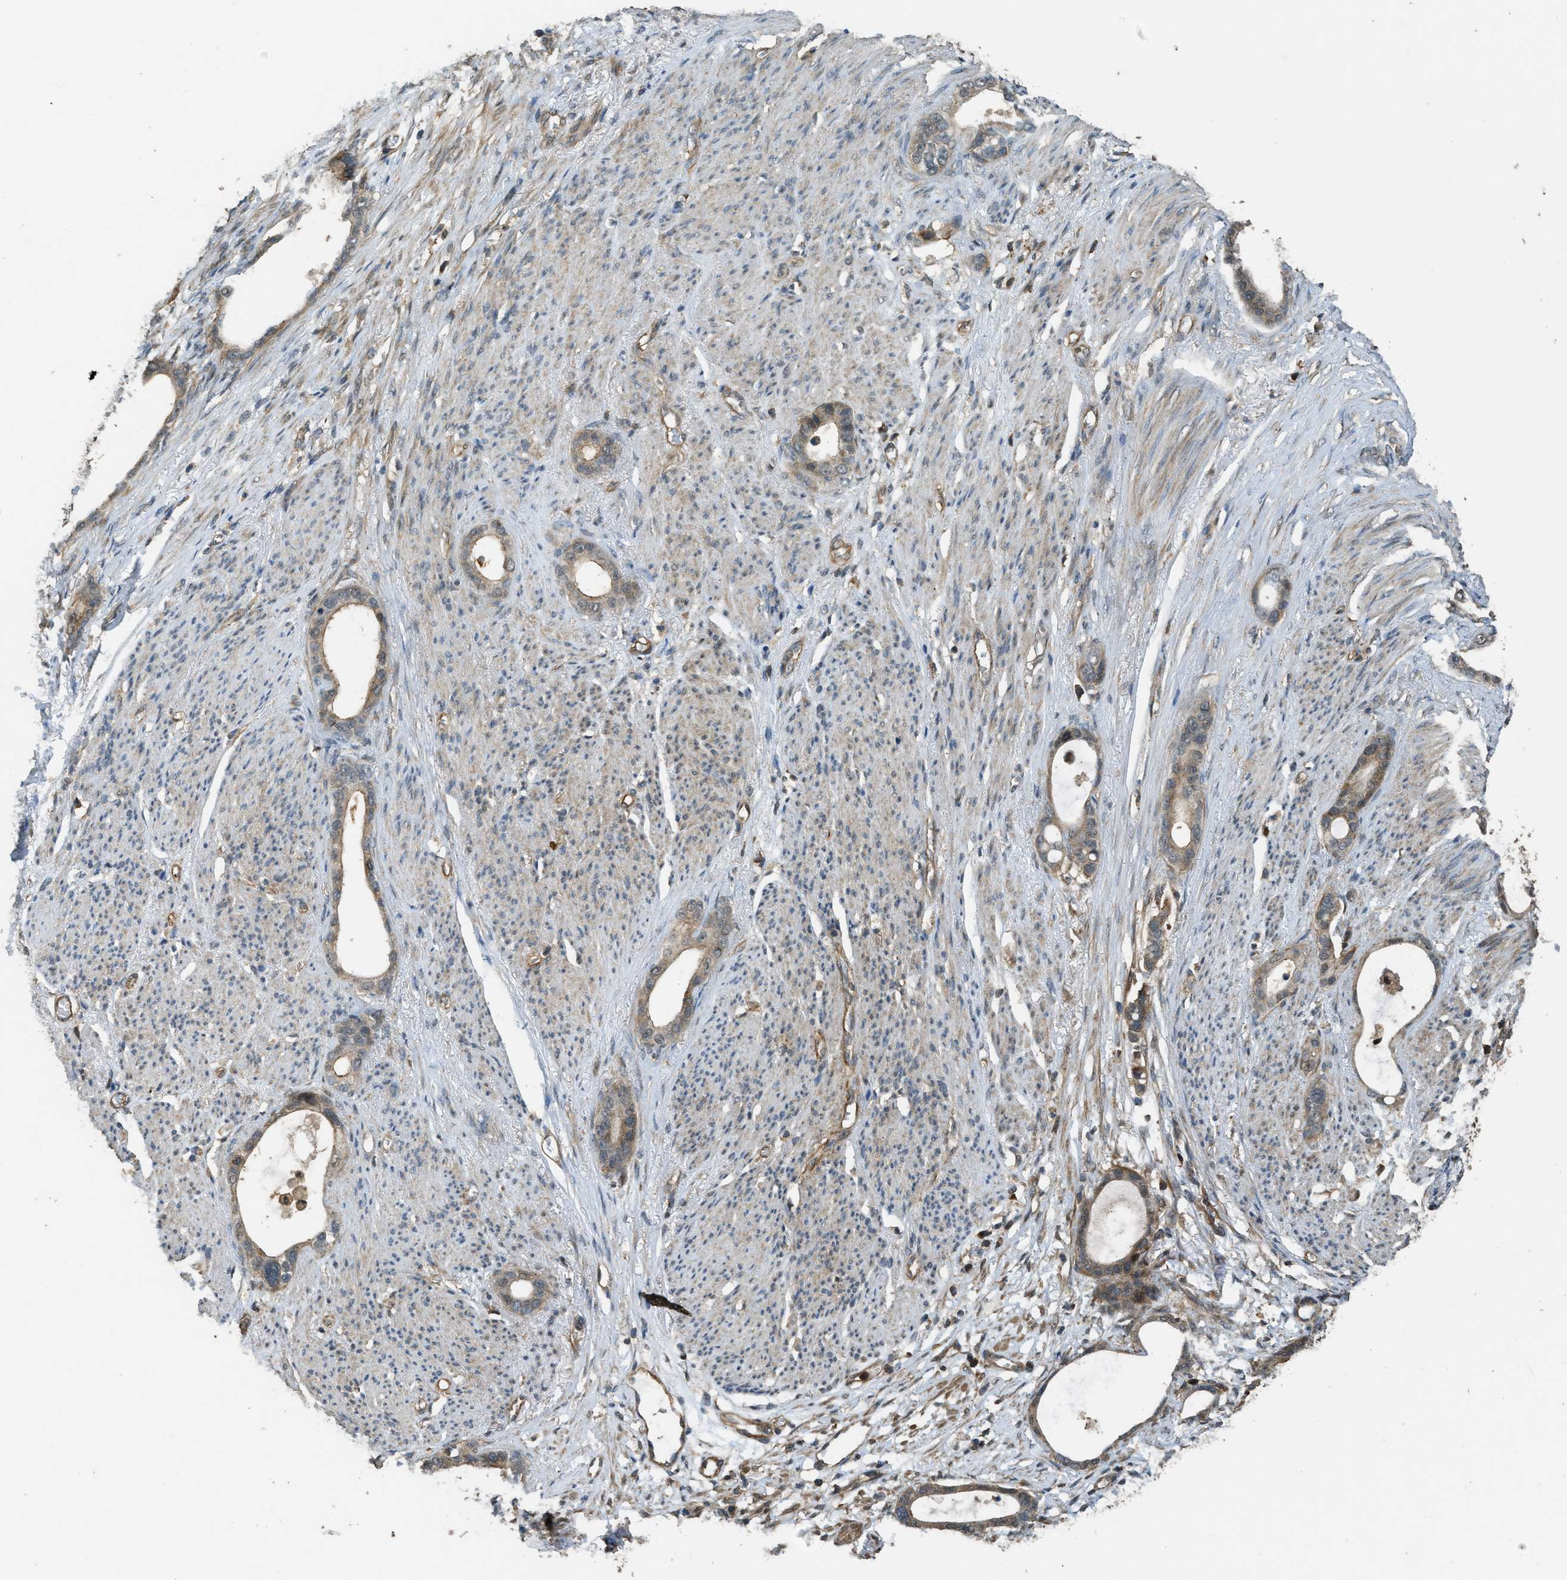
{"staining": {"intensity": "moderate", "quantity": ">75%", "location": "cytoplasmic/membranous"}, "tissue": "stomach cancer", "cell_type": "Tumor cells", "image_type": "cancer", "snomed": [{"axis": "morphology", "description": "Adenocarcinoma, NOS"}, {"axis": "topography", "description": "Stomach"}], "caption": "Immunohistochemistry (IHC) histopathology image of stomach cancer (adenocarcinoma) stained for a protein (brown), which shows medium levels of moderate cytoplasmic/membranous positivity in about >75% of tumor cells.", "gene": "PPP6R3", "patient": {"sex": "female", "age": 75}}